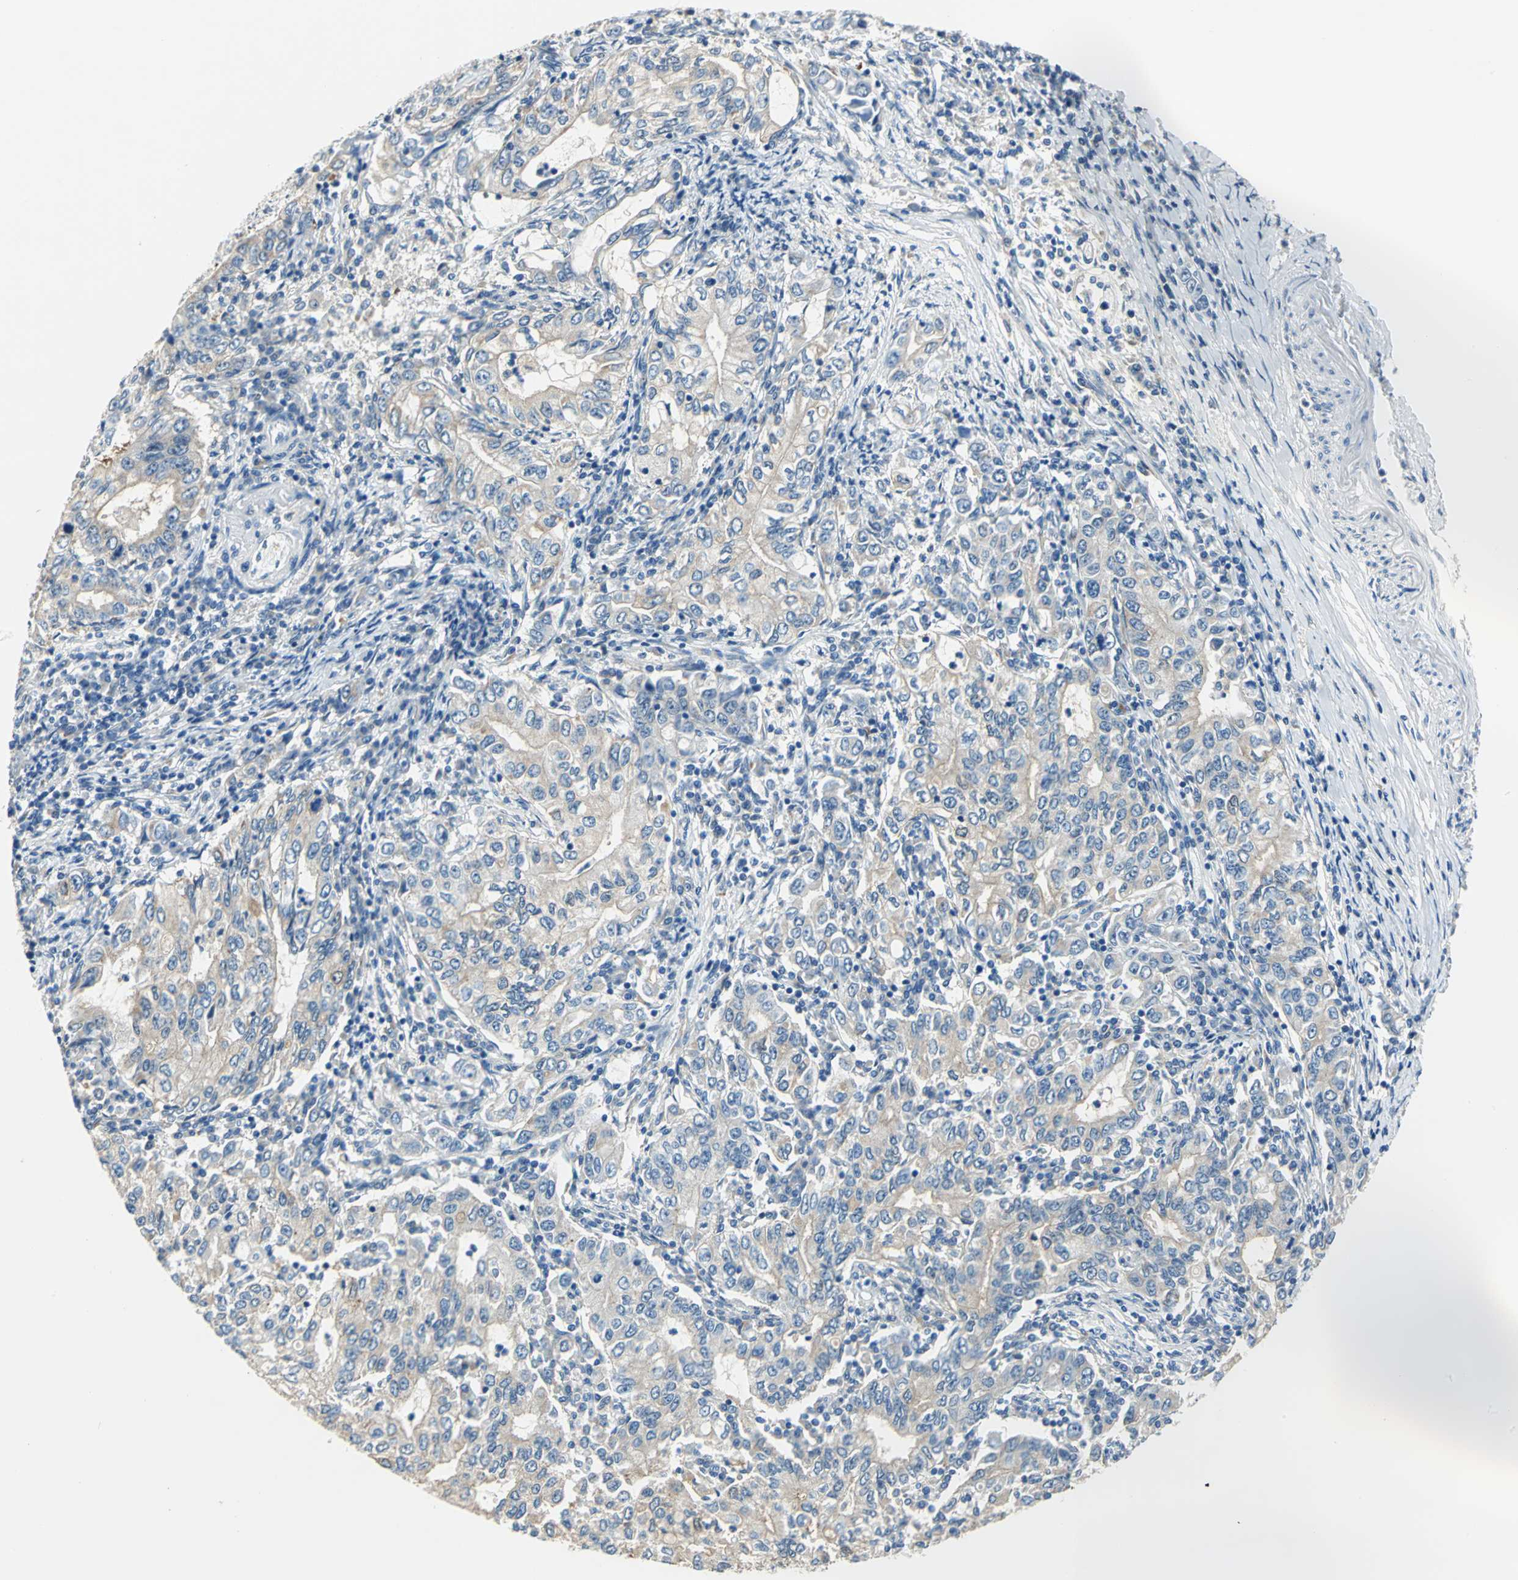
{"staining": {"intensity": "weak", "quantity": ">75%", "location": "cytoplasmic/membranous"}, "tissue": "stomach cancer", "cell_type": "Tumor cells", "image_type": "cancer", "snomed": [{"axis": "morphology", "description": "Adenocarcinoma, NOS"}, {"axis": "topography", "description": "Stomach, lower"}], "caption": "Immunohistochemical staining of human stomach adenocarcinoma displays low levels of weak cytoplasmic/membranous protein staining in approximately >75% of tumor cells.", "gene": "RASD2", "patient": {"sex": "female", "age": 72}}